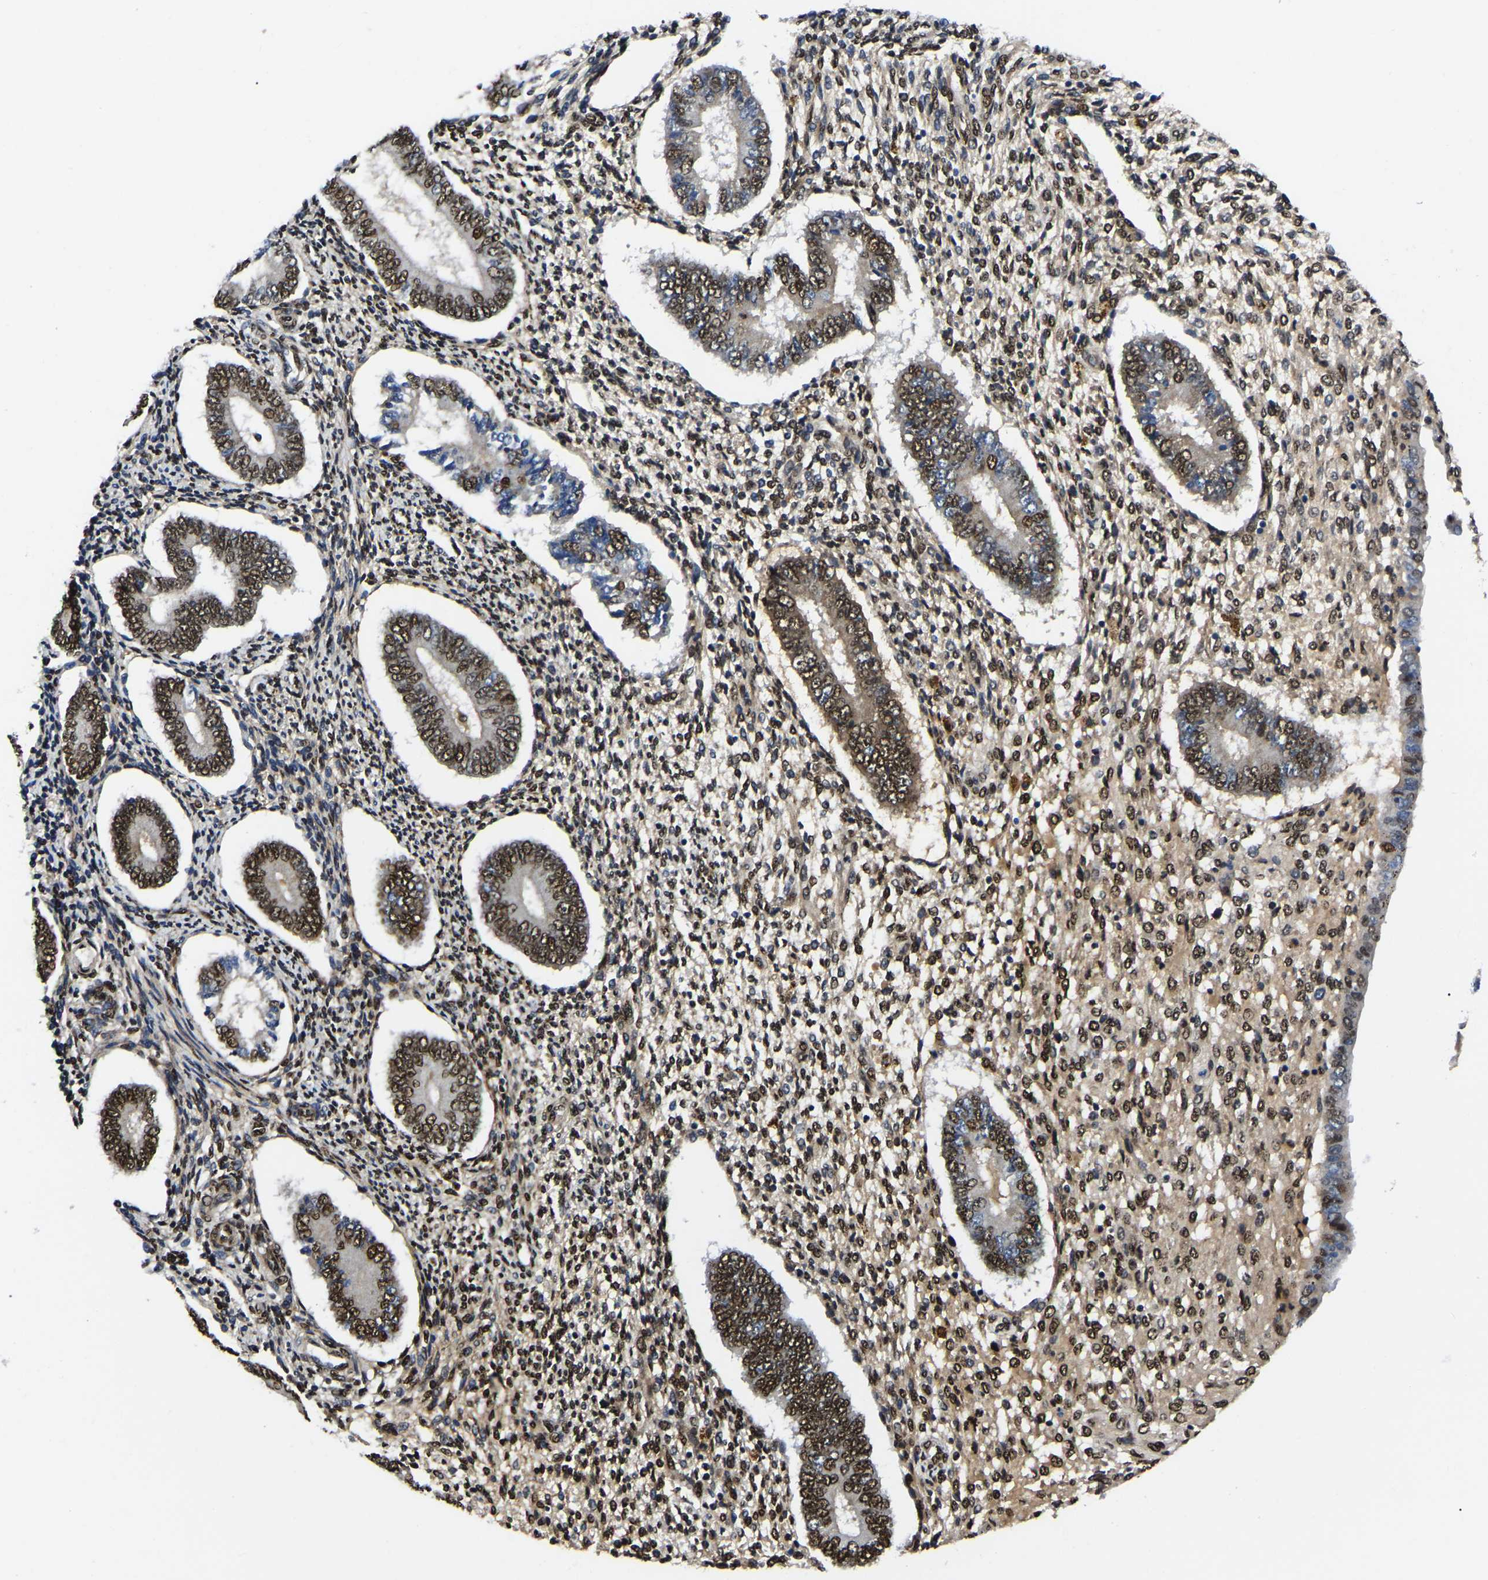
{"staining": {"intensity": "moderate", "quantity": ">75%", "location": "nuclear"}, "tissue": "endometrium", "cell_type": "Cells in endometrial stroma", "image_type": "normal", "snomed": [{"axis": "morphology", "description": "Normal tissue, NOS"}, {"axis": "topography", "description": "Endometrium"}], "caption": "Immunohistochemical staining of normal human endometrium demonstrates medium levels of moderate nuclear expression in approximately >75% of cells in endometrial stroma. Ihc stains the protein in brown and the nuclei are stained blue.", "gene": "TRIM35", "patient": {"sex": "female", "age": 42}}